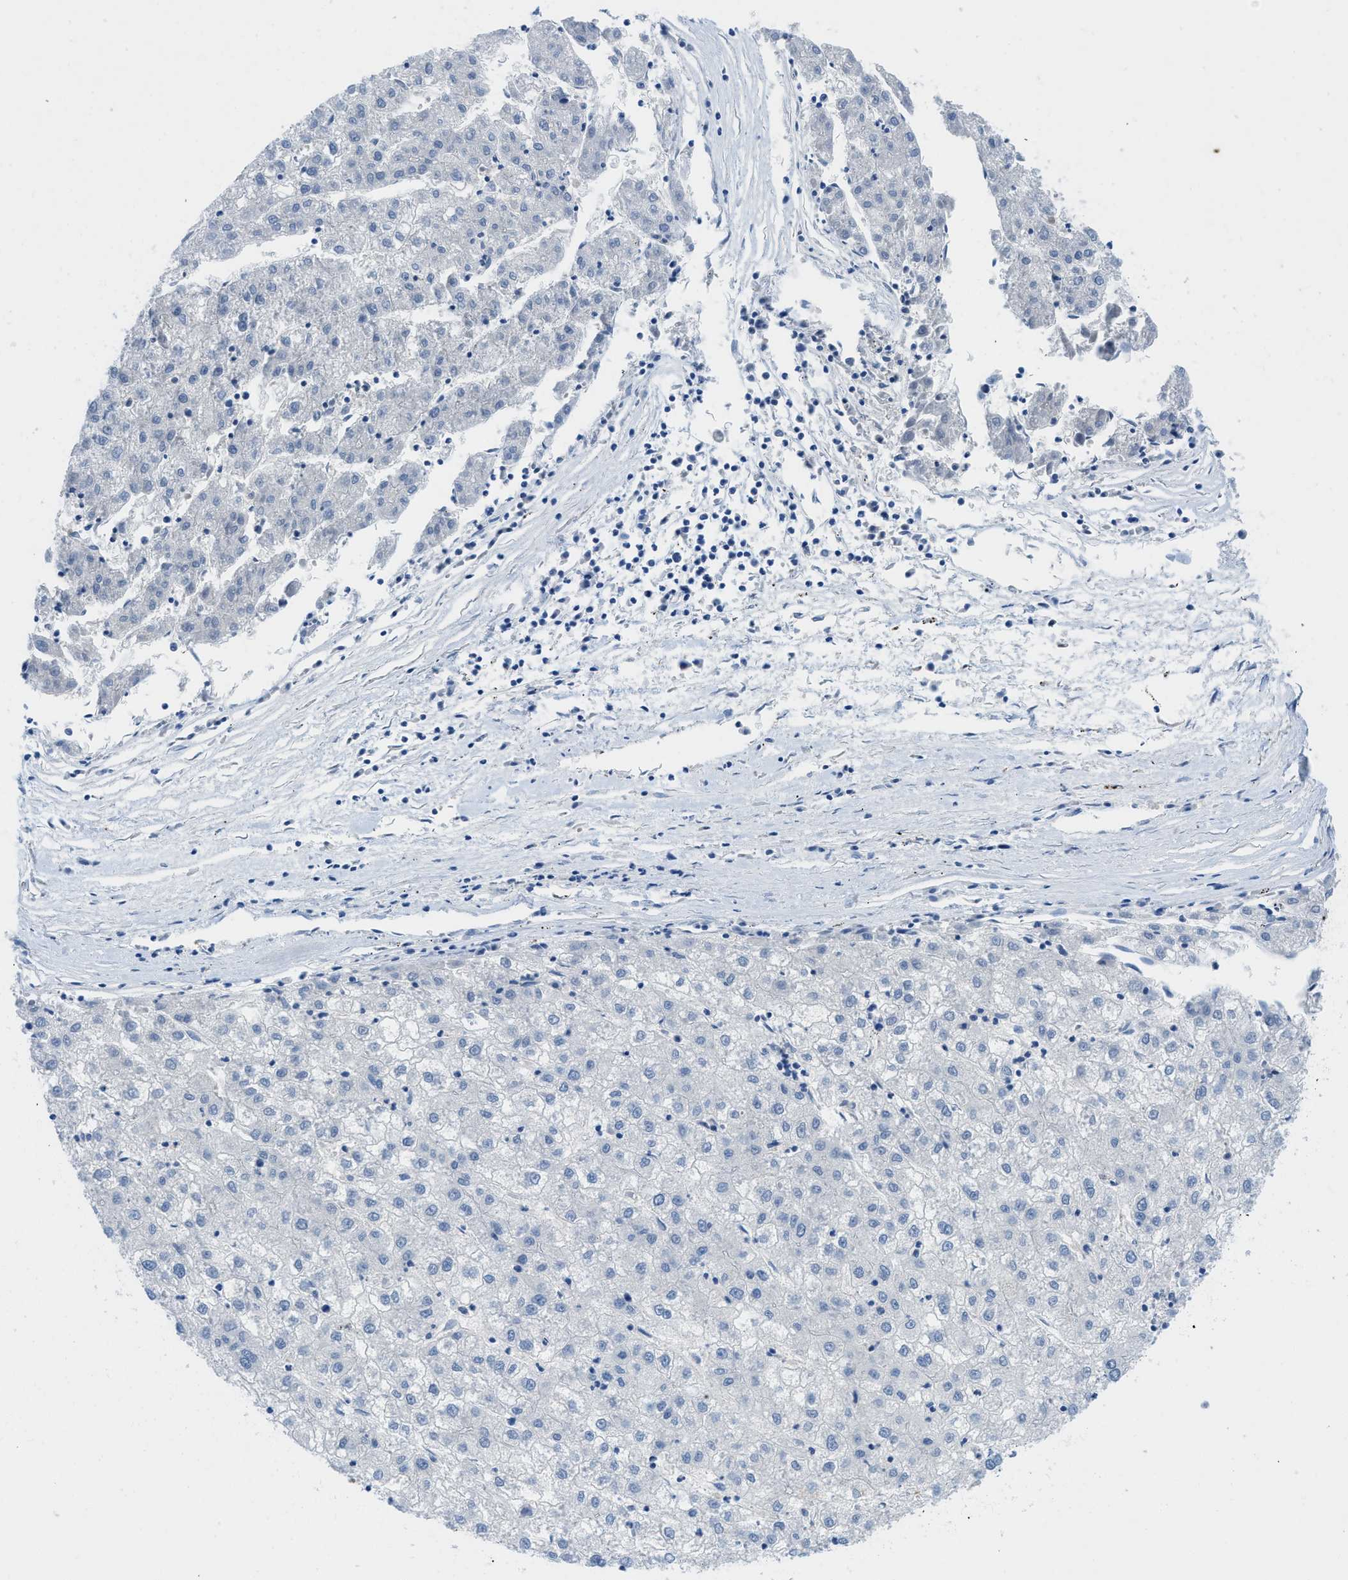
{"staining": {"intensity": "negative", "quantity": "none", "location": "none"}, "tissue": "liver cancer", "cell_type": "Tumor cells", "image_type": "cancer", "snomed": [{"axis": "morphology", "description": "Carcinoma, Hepatocellular, NOS"}, {"axis": "topography", "description": "Liver"}], "caption": "Liver hepatocellular carcinoma stained for a protein using IHC demonstrates no positivity tumor cells.", "gene": "XCR1", "patient": {"sex": "male", "age": 72}}